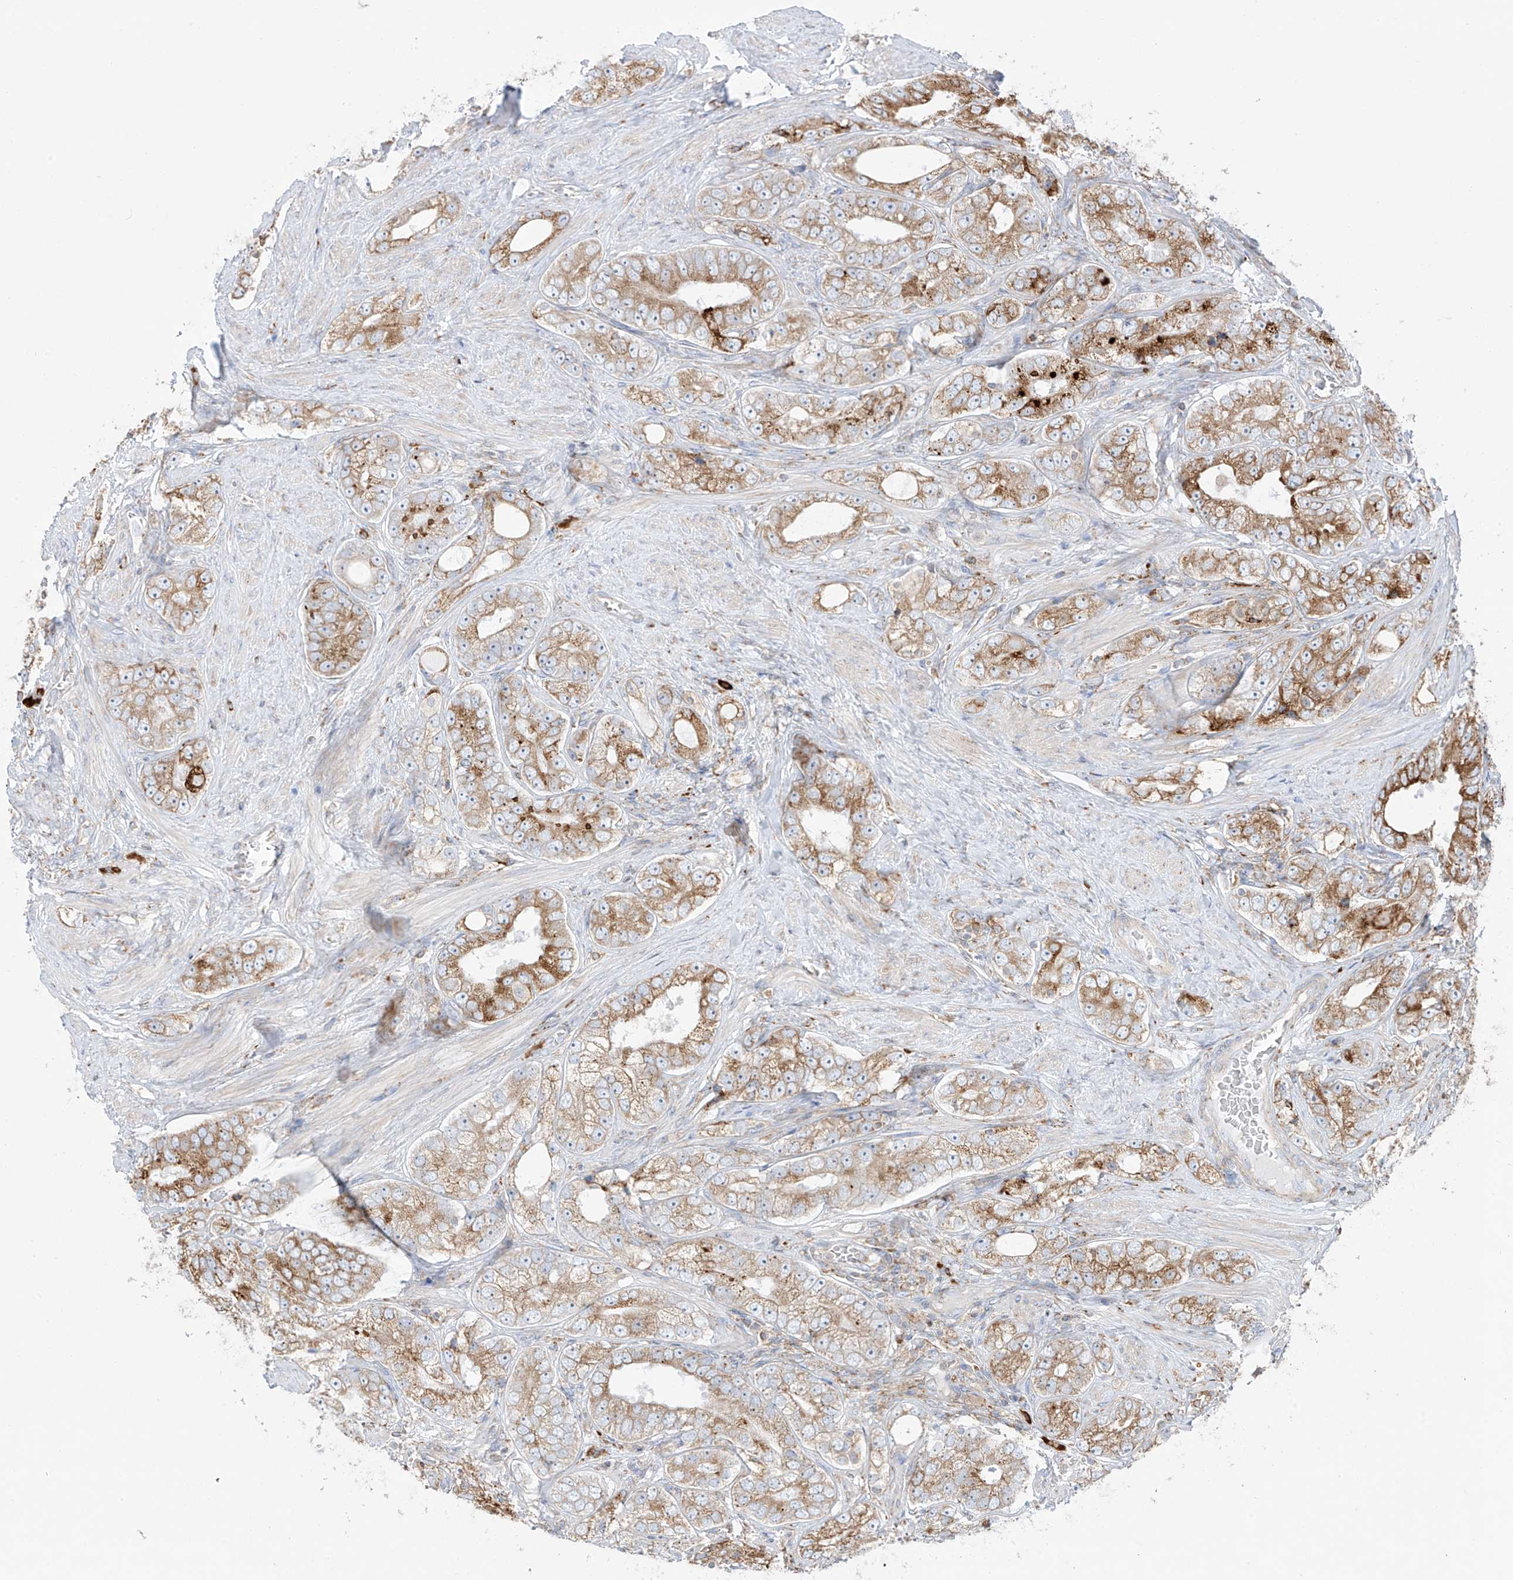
{"staining": {"intensity": "moderate", "quantity": ">75%", "location": "cytoplasmic/membranous"}, "tissue": "prostate cancer", "cell_type": "Tumor cells", "image_type": "cancer", "snomed": [{"axis": "morphology", "description": "Adenocarcinoma, High grade"}, {"axis": "topography", "description": "Prostate"}], "caption": "Protein staining reveals moderate cytoplasmic/membranous expression in about >75% of tumor cells in prostate adenocarcinoma (high-grade). The staining was performed using DAB (3,3'-diaminobenzidine), with brown indicating positive protein expression. Nuclei are stained blue with hematoxylin.", "gene": "MX1", "patient": {"sex": "male", "age": 56}}